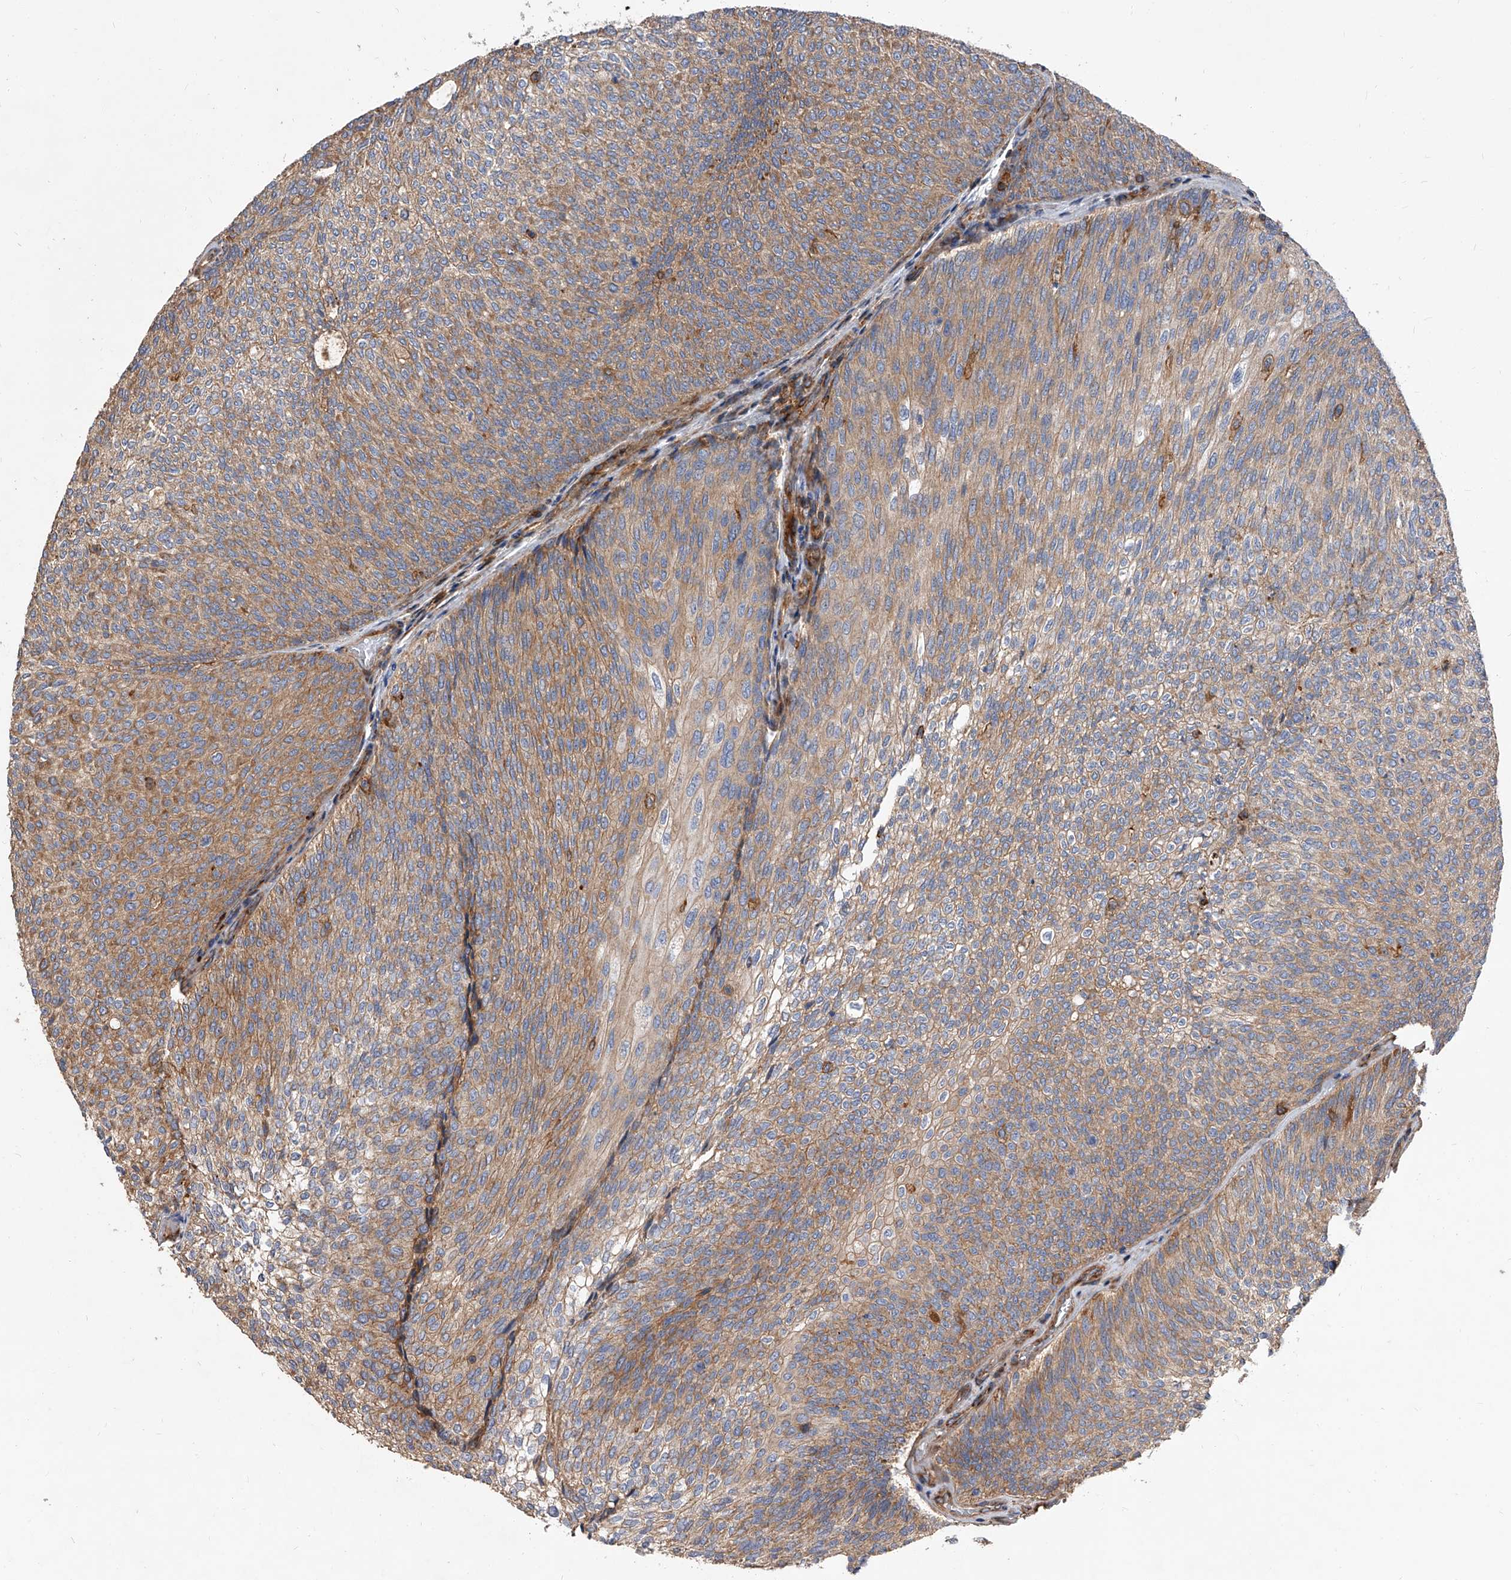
{"staining": {"intensity": "moderate", "quantity": ">75%", "location": "cytoplasmic/membranous"}, "tissue": "urothelial cancer", "cell_type": "Tumor cells", "image_type": "cancer", "snomed": [{"axis": "morphology", "description": "Urothelial carcinoma, Low grade"}, {"axis": "topography", "description": "Urinary bladder"}], "caption": "Protein staining of urothelial cancer tissue reveals moderate cytoplasmic/membranous positivity in about >75% of tumor cells.", "gene": "PISD", "patient": {"sex": "female", "age": 79}}